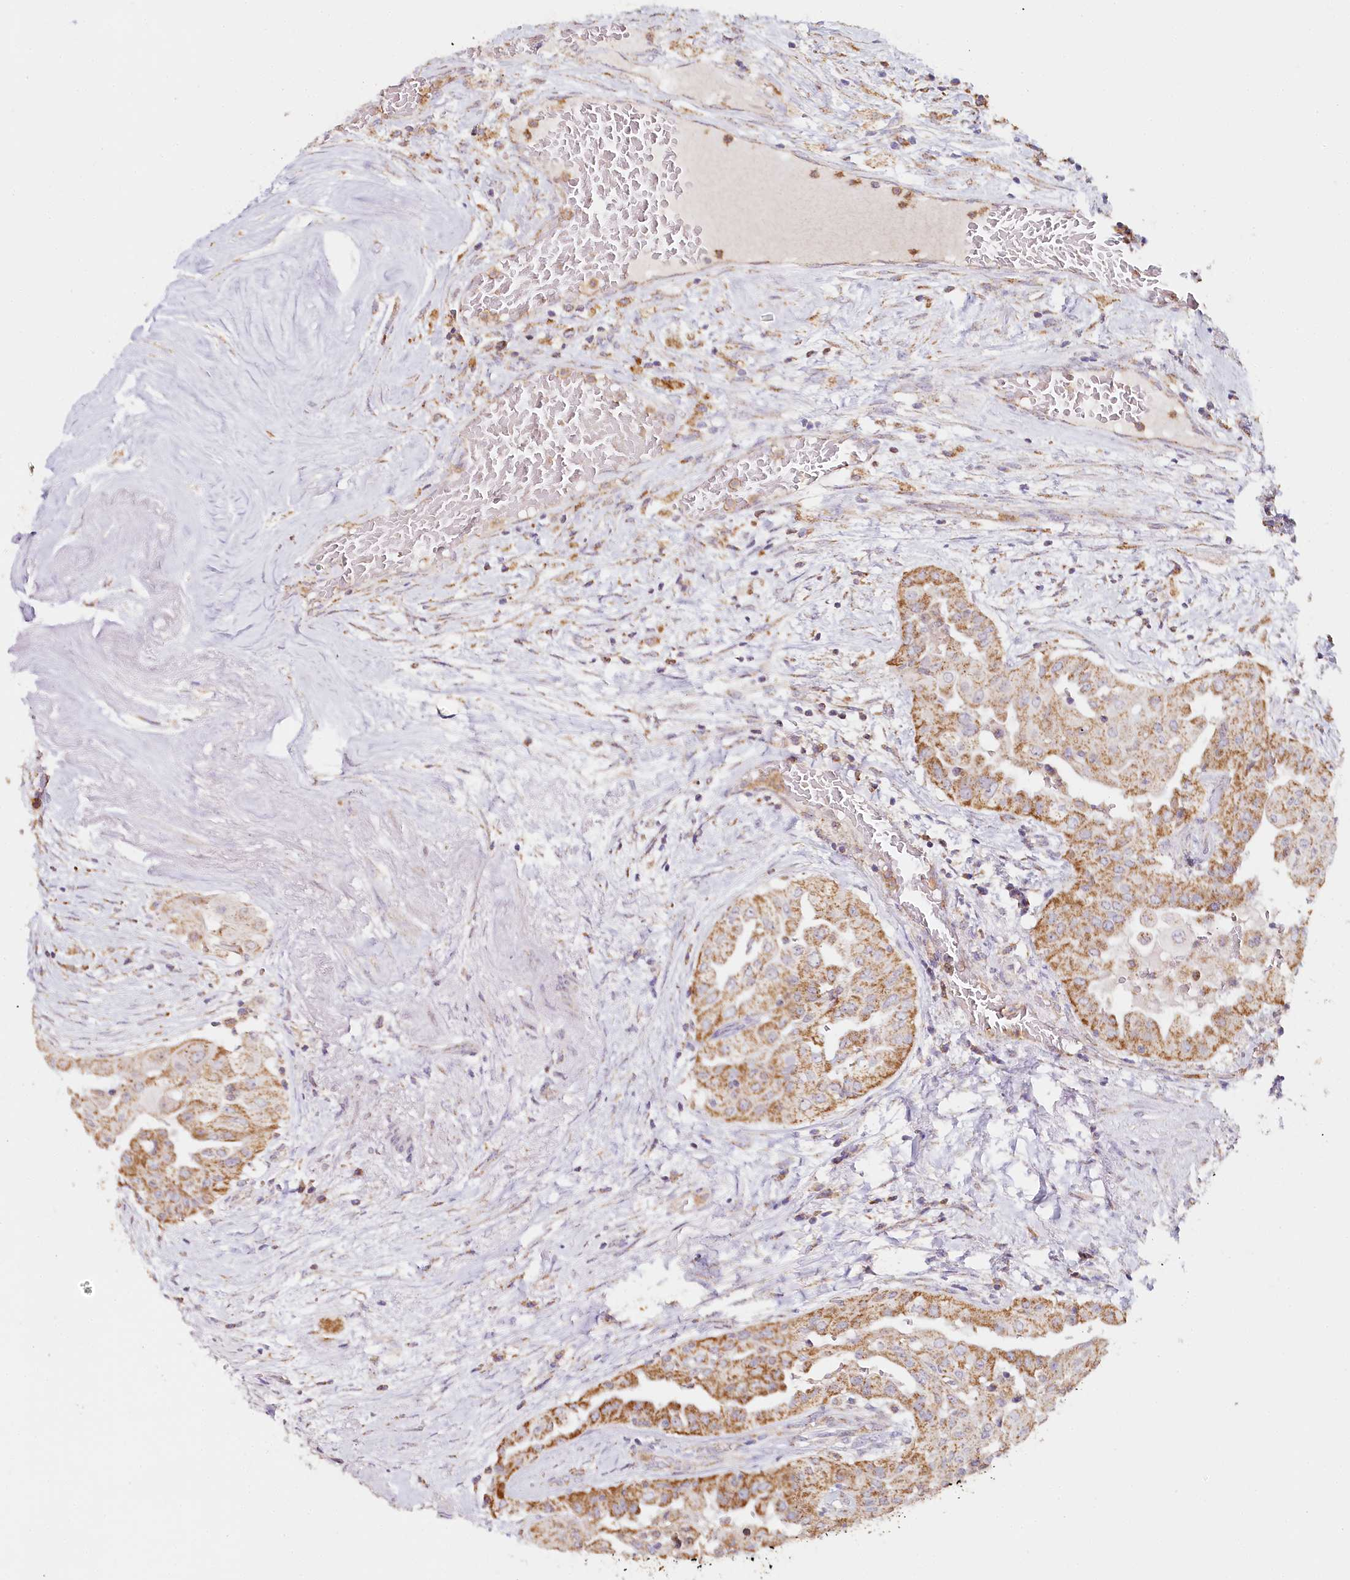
{"staining": {"intensity": "moderate", "quantity": ">75%", "location": "cytoplasmic/membranous"}, "tissue": "thyroid cancer", "cell_type": "Tumor cells", "image_type": "cancer", "snomed": [{"axis": "morphology", "description": "Papillary adenocarcinoma, NOS"}, {"axis": "topography", "description": "Thyroid gland"}], "caption": "Protein positivity by immunohistochemistry (IHC) reveals moderate cytoplasmic/membranous expression in about >75% of tumor cells in thyroid cancer (papillary adenocarcinoma).", "gene": "MMP25", "patient": {"sex": "female", "age": 59}}